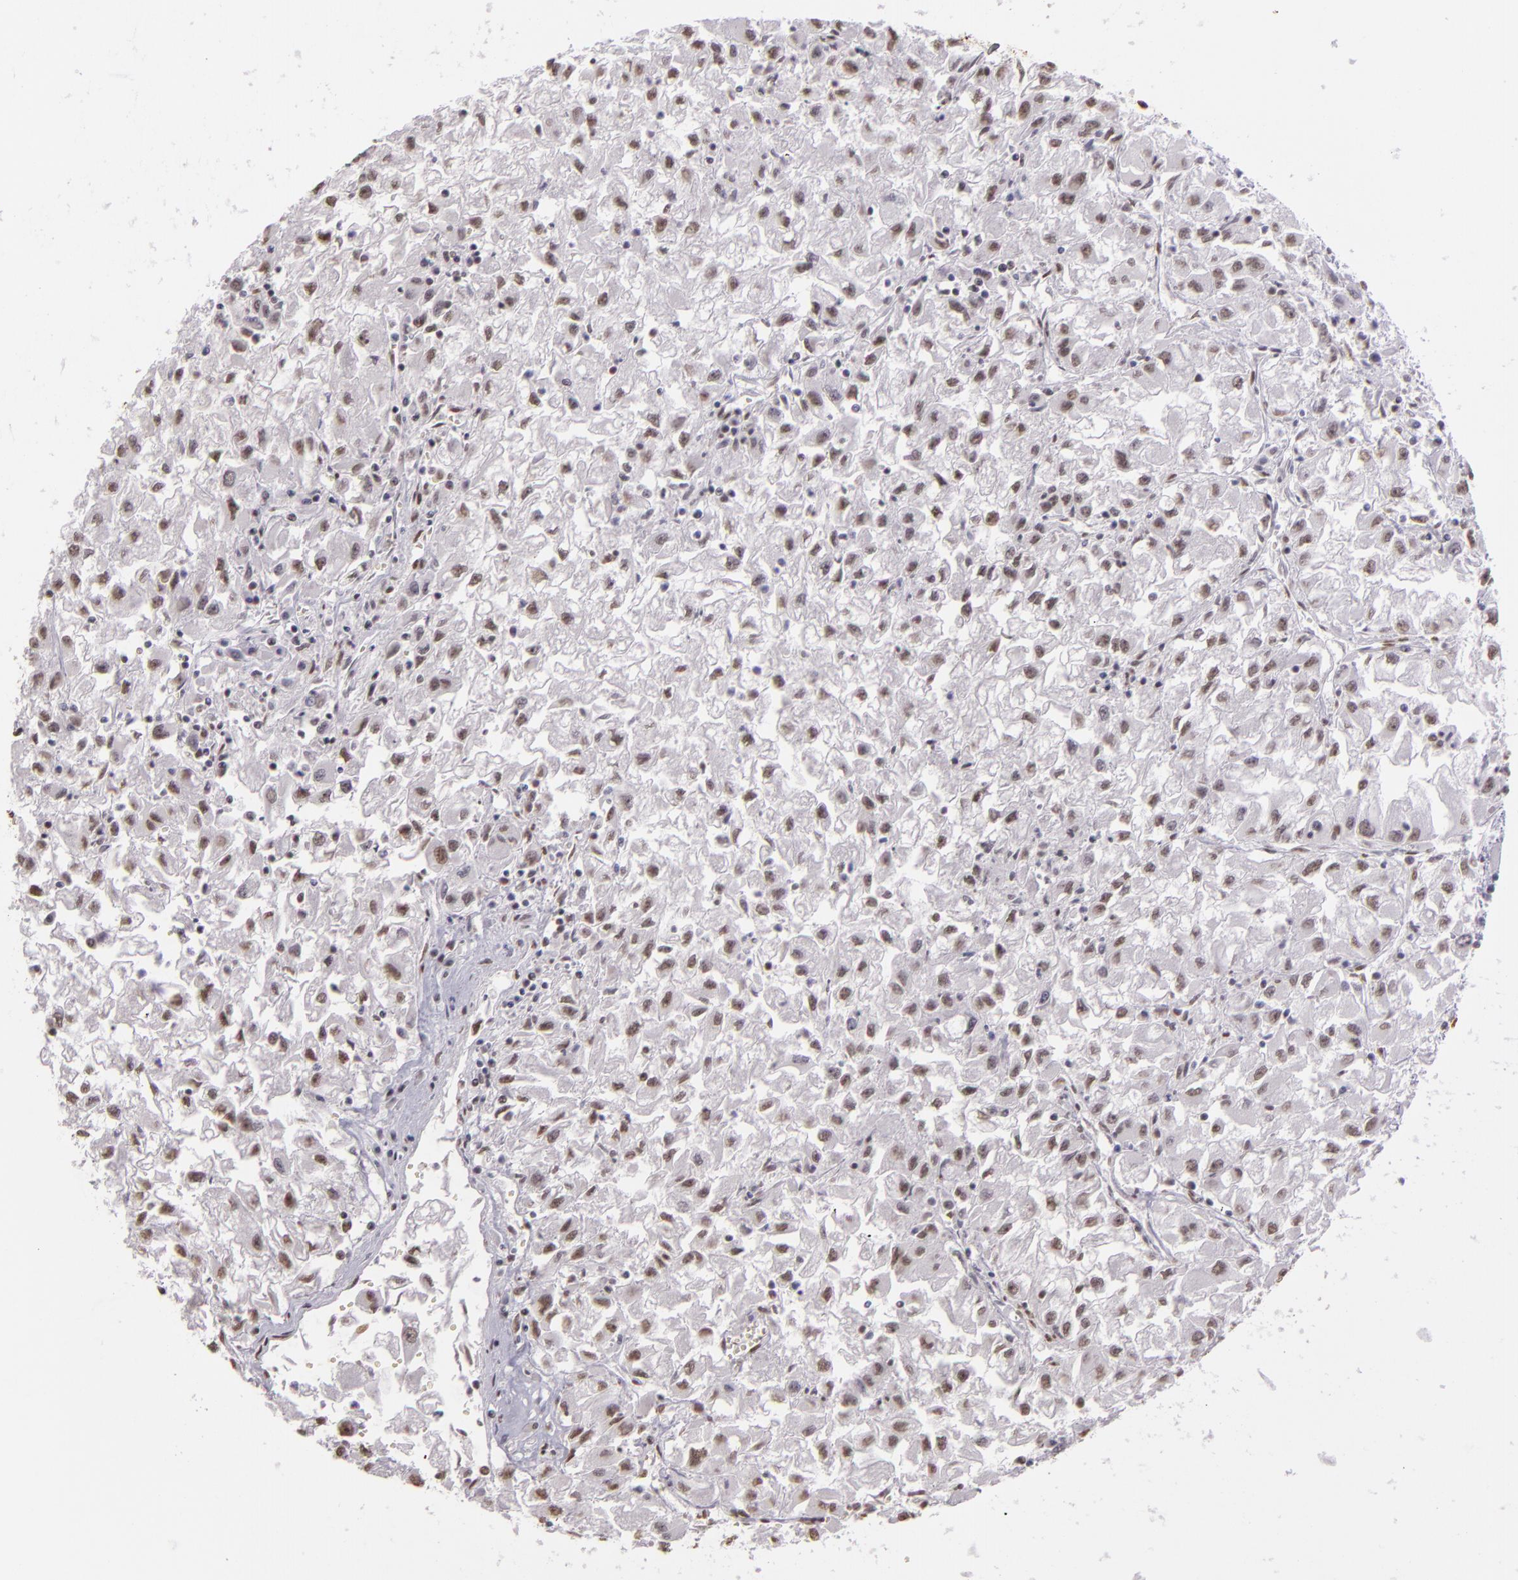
{"staining": {"intensity": "weak", "quantity": "25%-75%", "location": "nuclear"}, "tissue": "renal cancer", "cell_type": "Tumor cells", "image_type": "cancer", "snomed": [{"axis": "morphology", "description": "Adenocarcinoma, NOS"}, {"axis": "topography", "description": "Kidney"}], "caption": "Renal adenocarcinoma tissue exhibits weak nuclear positivity in approximately 25%-75% of tumor cells", "gene": "PAPOLA", "patient": {"sex": "male", "age": 59}}